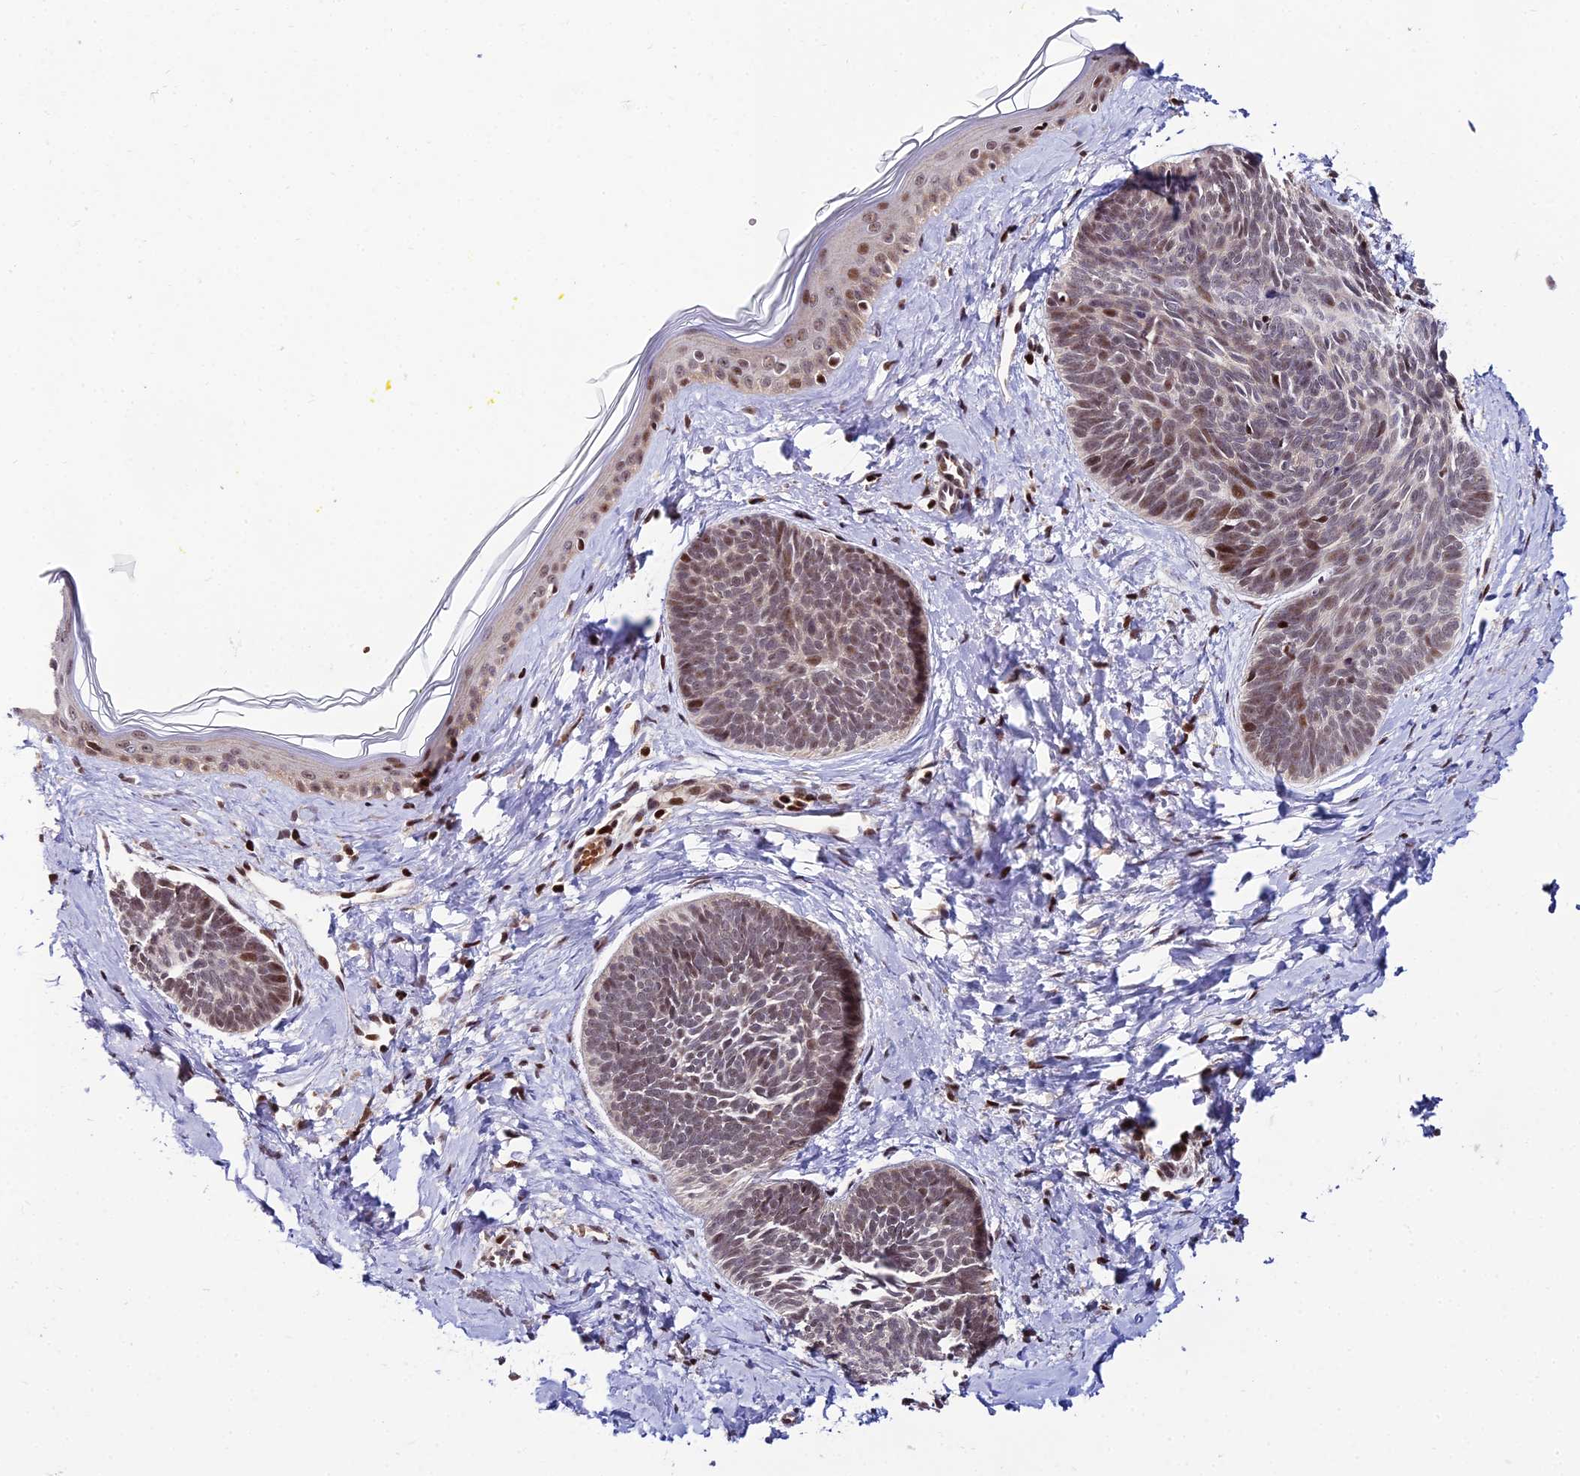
{"staining": {"intensity": "moderate", "quantity": "25%-75%", "location": "nuclear"}, "tissue": "skin cancer", "cell_type": "Tumor cells", "image_type": "cancer", "snomed": [{"axis": "morphology", "description": "Basal cell carcinoma"}, {"axis": "topography", "description": "Skin"}], "caption": "Protein expression analysis of human skin cancer (basal cell carcinoma) reveals moderate nuclear expression in about 25%-75% of tumor cells.", "gene": "CIB3", "patient": {"sex": "female", "age": 81}}